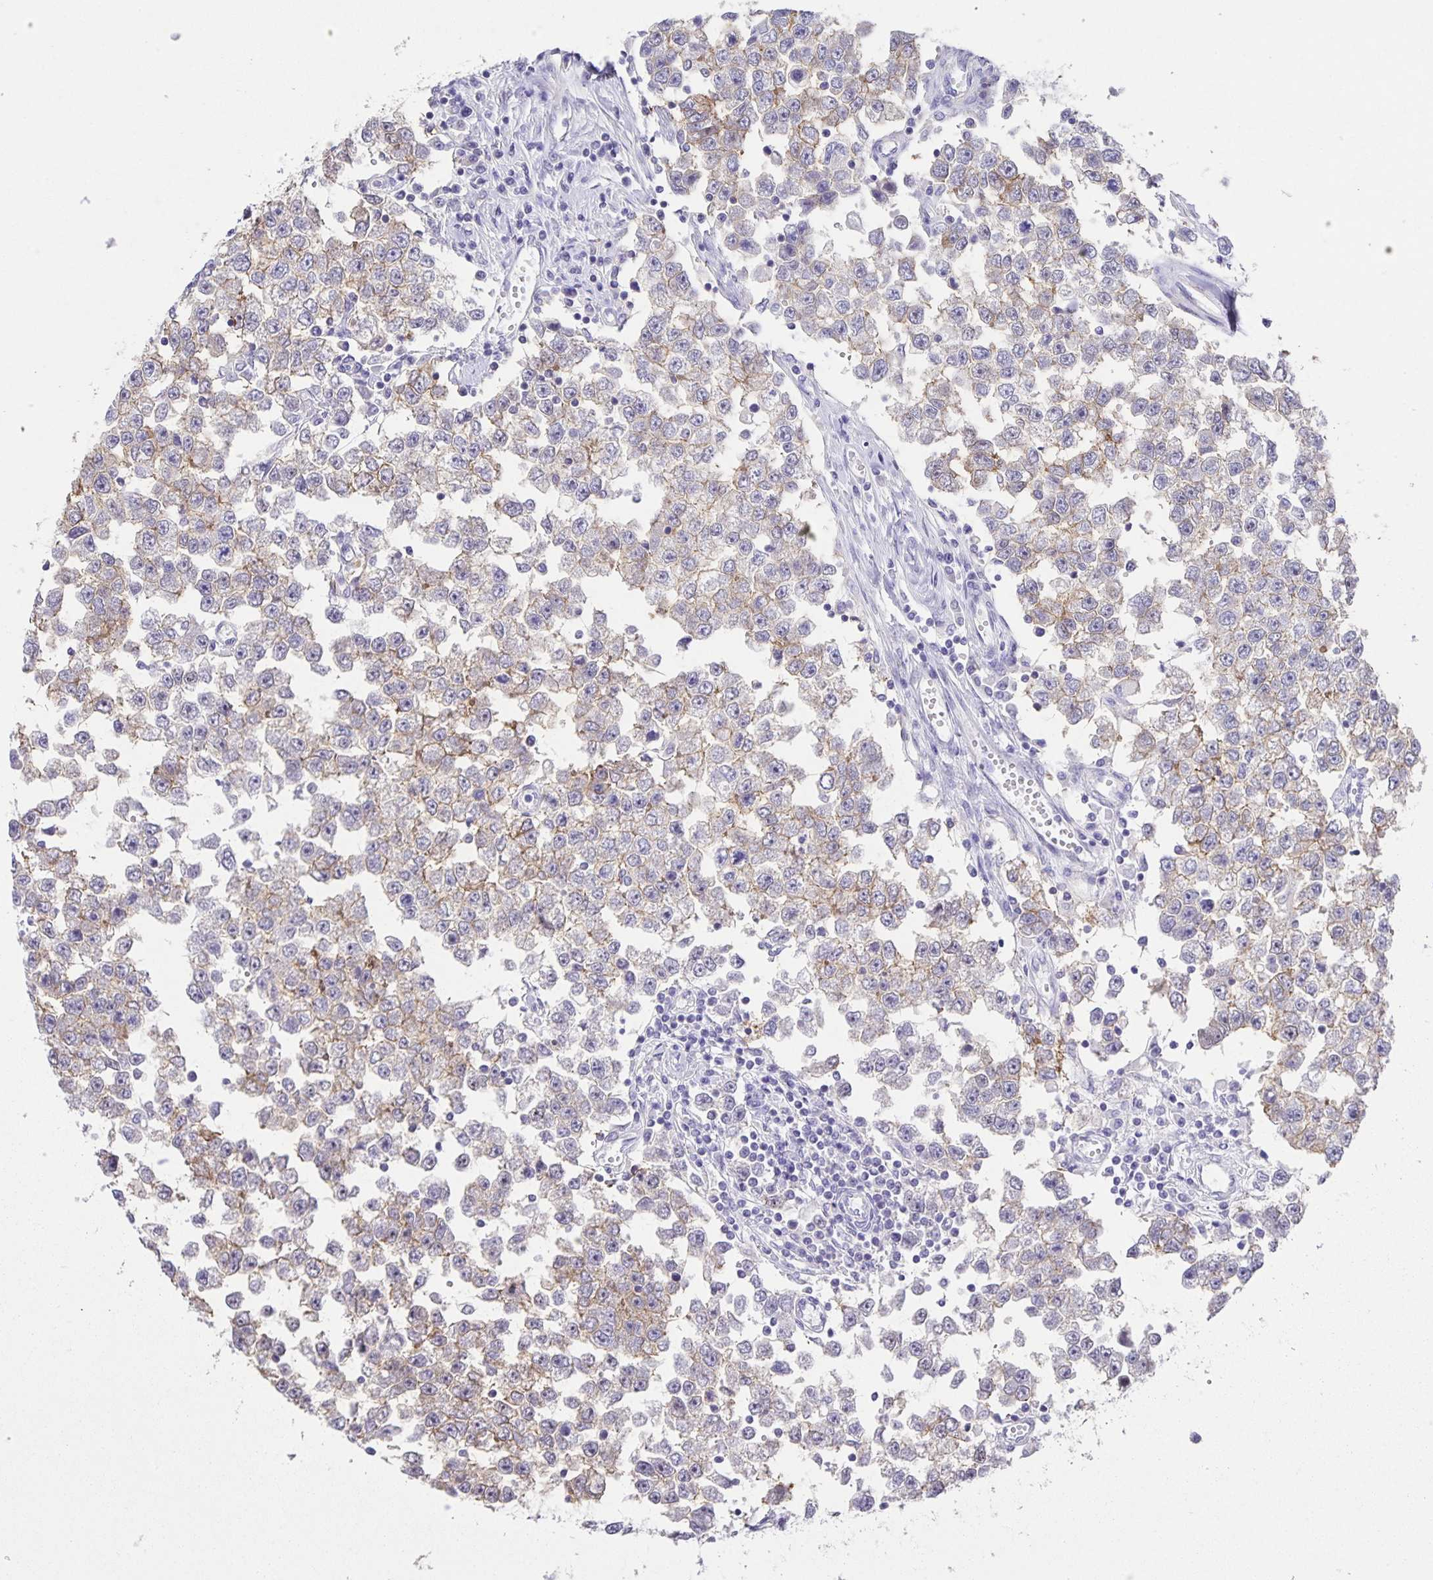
{"staining": {"intensity": "weak", "quantity": "<25%", "location": "cytoplasmic/membranous"}, "tissue": "testis cancer", "cell_type": "Tumor cells", "image_type": "cancer", "snomed": [{"axis": "morphology", "description": "Seminoma, NOS"}, {"axis": "topography", "description": "Testis"}], "caption": "DAB immunohistochemical staining of human seminoma (testis) shows no significant staining in tumor cells.", "gene": "PRR36", "patient": {"sex": "male", "age": 34}}